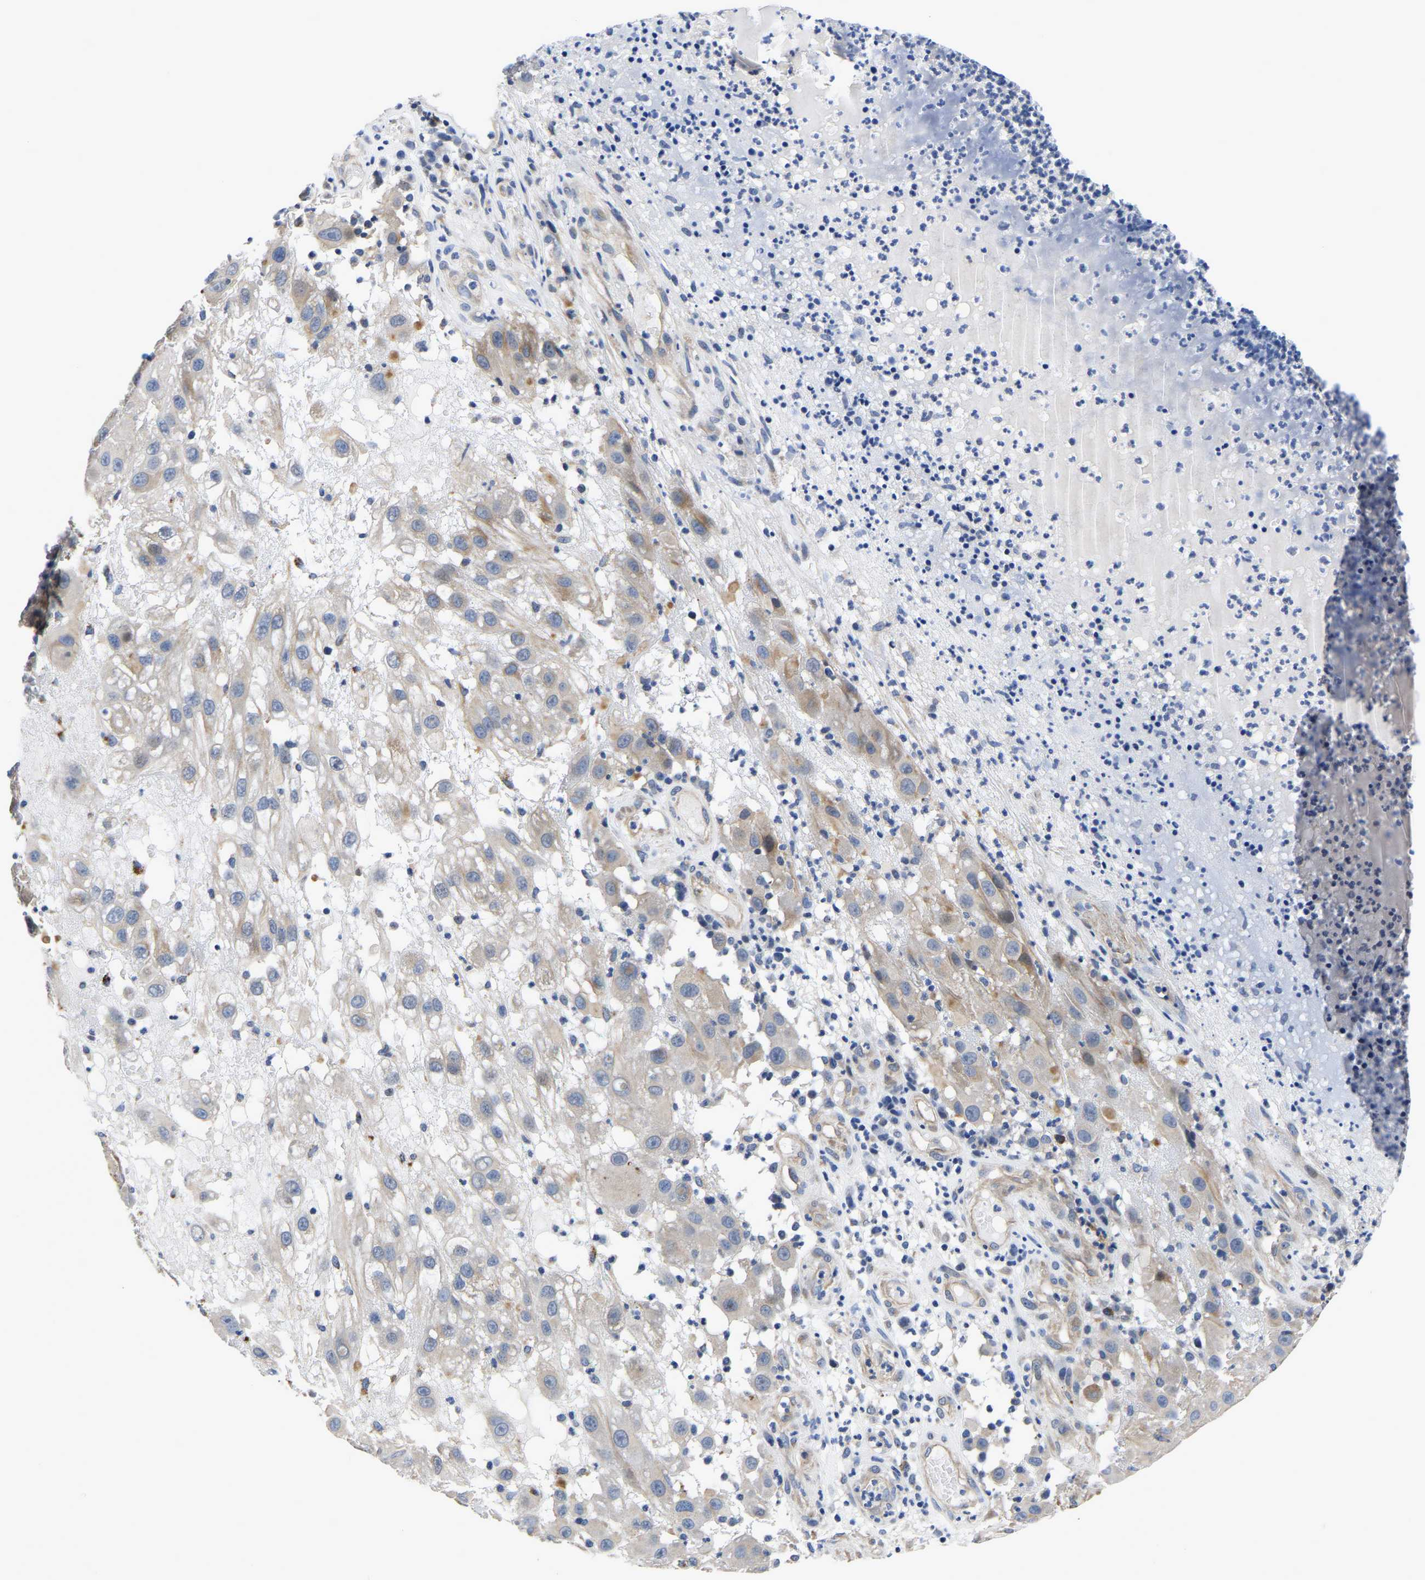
{"staining": {"intensity": "weak", "quantity": "25%-75%", "location": "cytoplasmic/membranous"}, "tissue": "melanoma", "cell_type": "Tumor cells", "image_type": "cancer", "snomed": [{"axis": "morphology", "description": "Malignant melanoma, NOS"}, {"axis": "topography", "description": "Skin"}], "caption": "This photomicrograph shows malignant melanoma stained with IHC to label a protein in brown. The cytoplasmic/membranous of tumor cells show weak positivity for the protein. Nuclei are counter-stained blue.", "gene": "PDLIM7", "patient": {"sex": "female", "age": 81}}